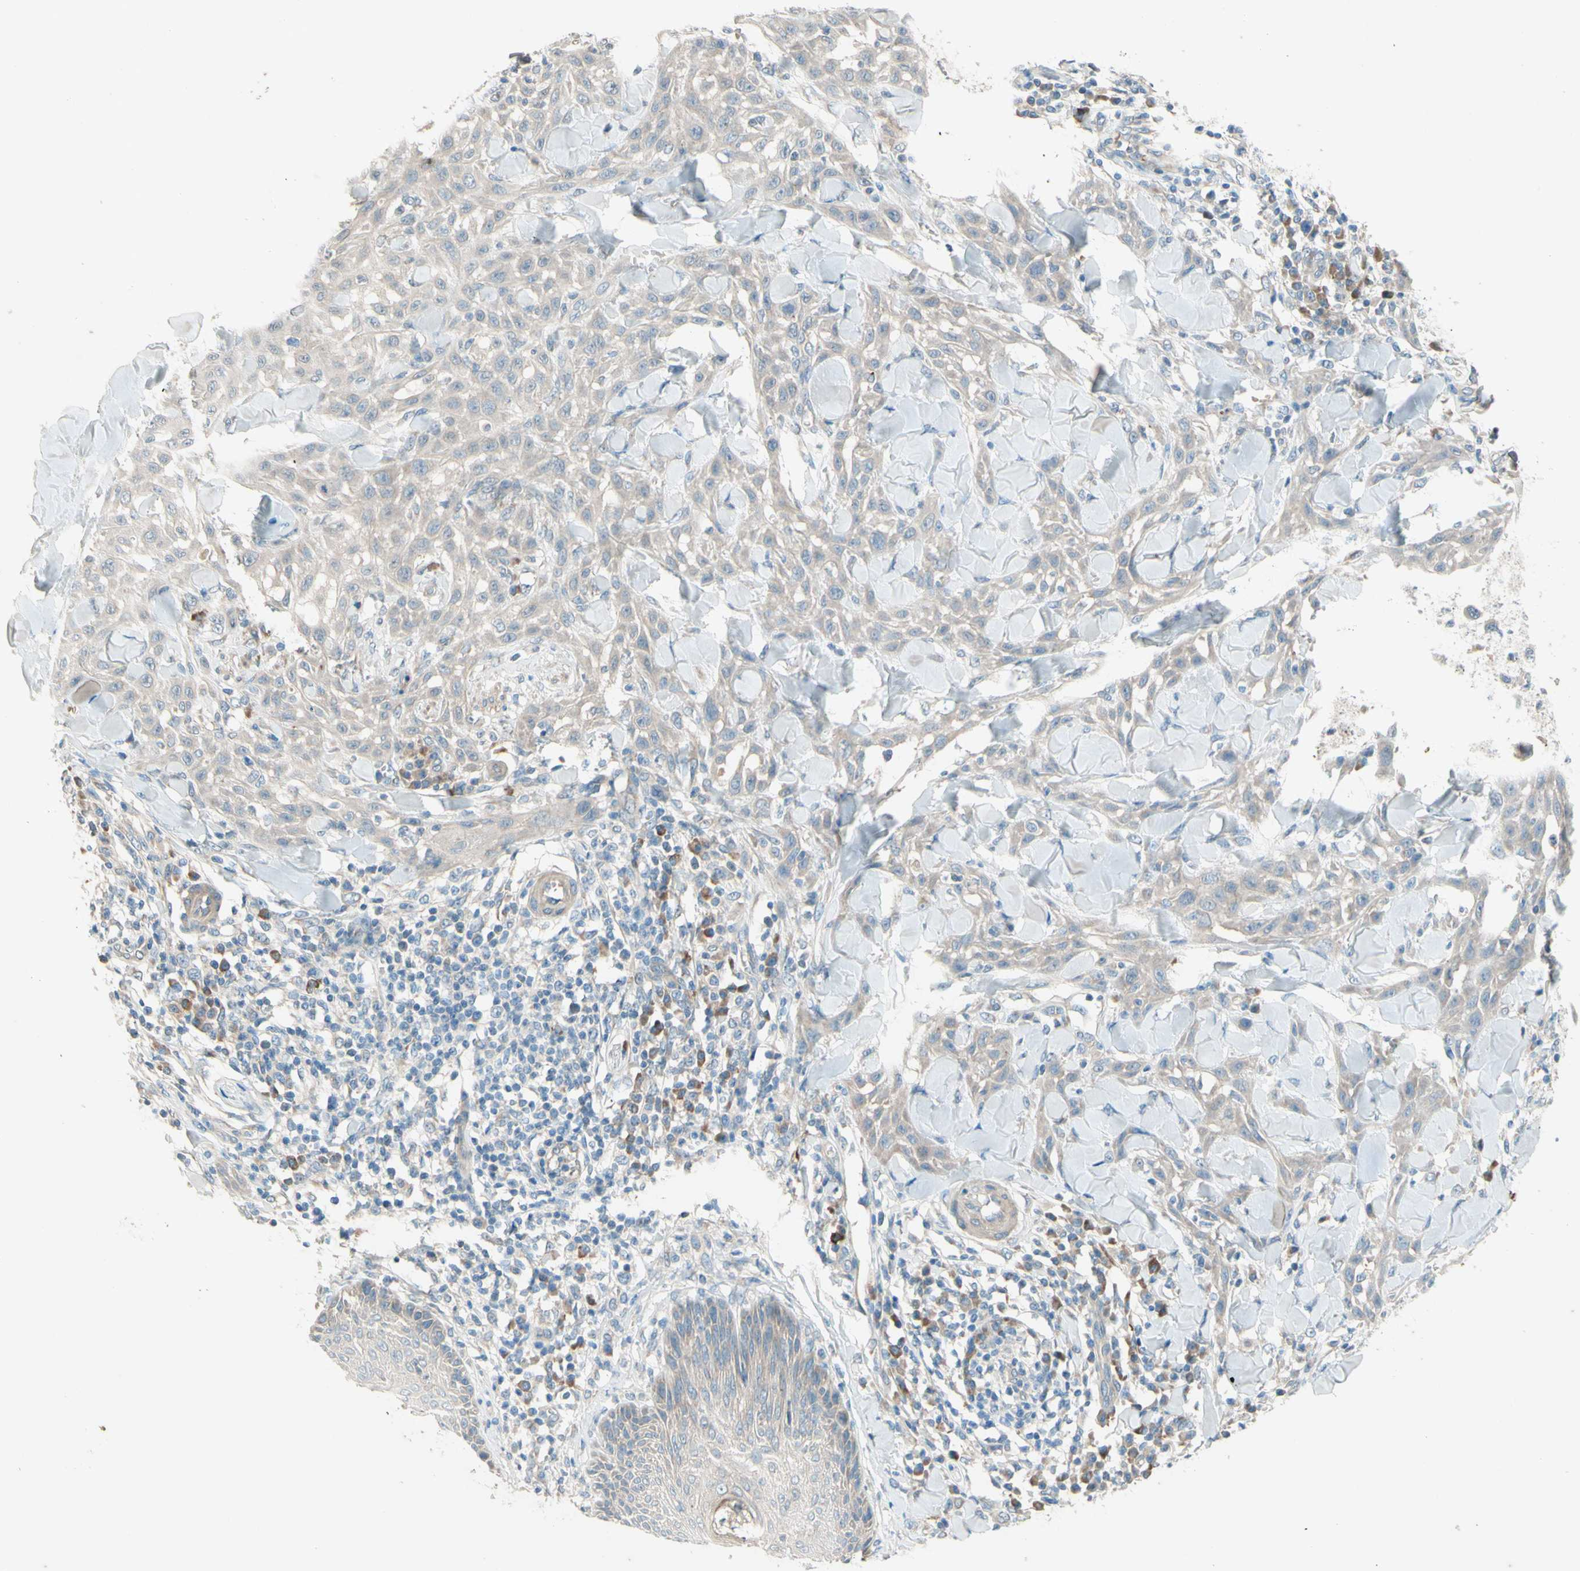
{"staining": {"intensity": "negative", "quantity": "none", "location": "none"}, "tissue": "skin cancer", "cell_type": "Tumor cells", "image_type": "cancer", "snomed": [{"axis": "morphology", "description": "Squamous cell carcinoma, NOS"}, {"axis": "topography", "description": "Skin"}], "caption": "There is no significant staining in tumor cells of squamous cell carcinoma (skin). (IHC, brightfield microscopy, high magnification).", "gene": "IL2", "patient": {"sex": "male", "age": 24}}